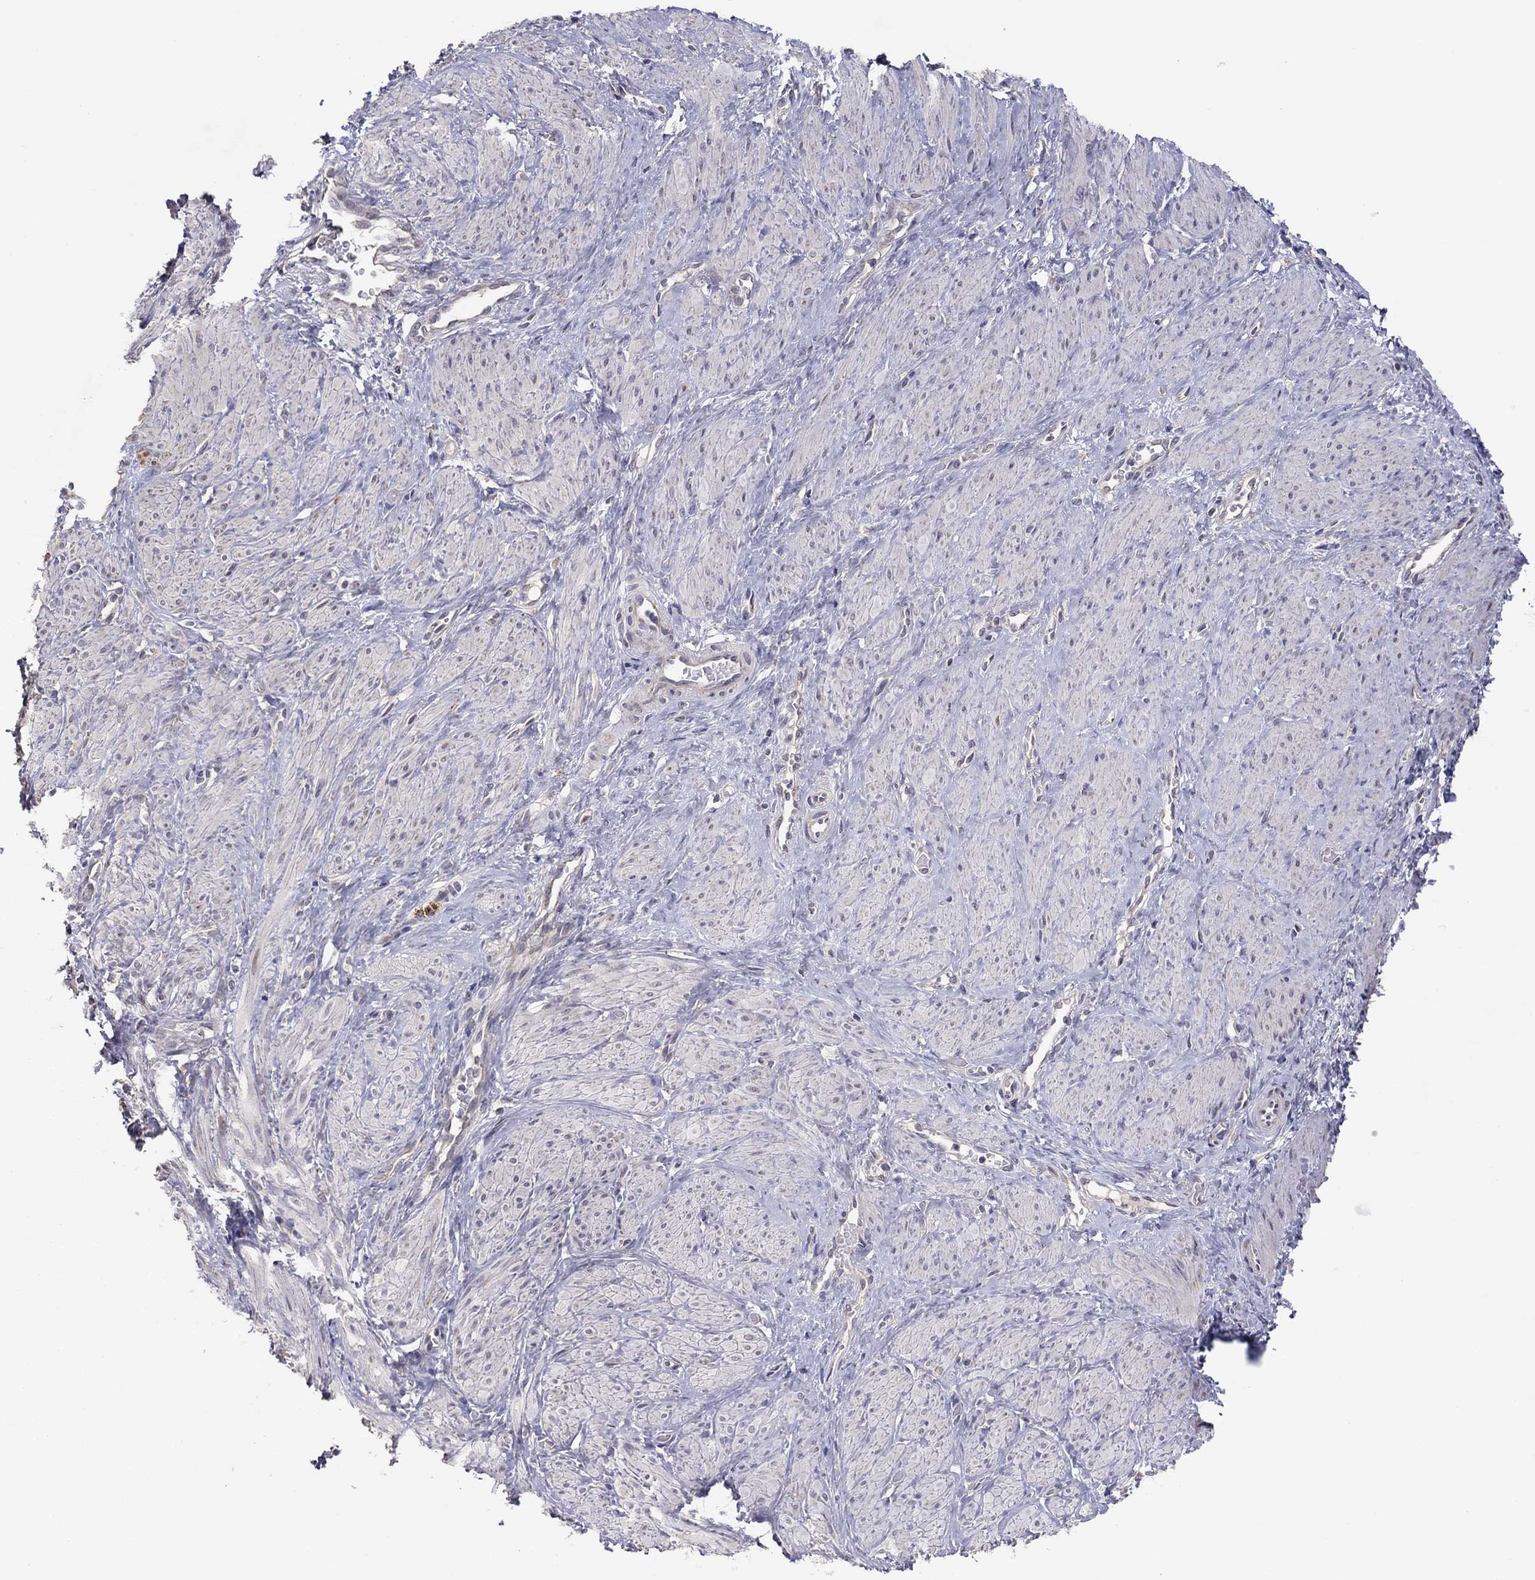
{"staining": {"intensity": "negative", "quantity": "none", "location": "none"}, "tissue": "smooth muscle", "cell_type": "Smooth muscle cells", "image_type": "normal", "snomed": [{"axis": "morphology", "description": "Normal tissue, NOS"}, {"axis": "topography", "description": "Smooth muscle"}, {"axis": "topography", "description": "Uterus"}], "caption": "Immunohistochemistry (IHC) micrograph of normal human smooth muscle stained for a protein (brown), which exhibits no staining in smooth muscle cells.", "gene": "CRACDL", "patient": {"sex": "female", "age": 39}}